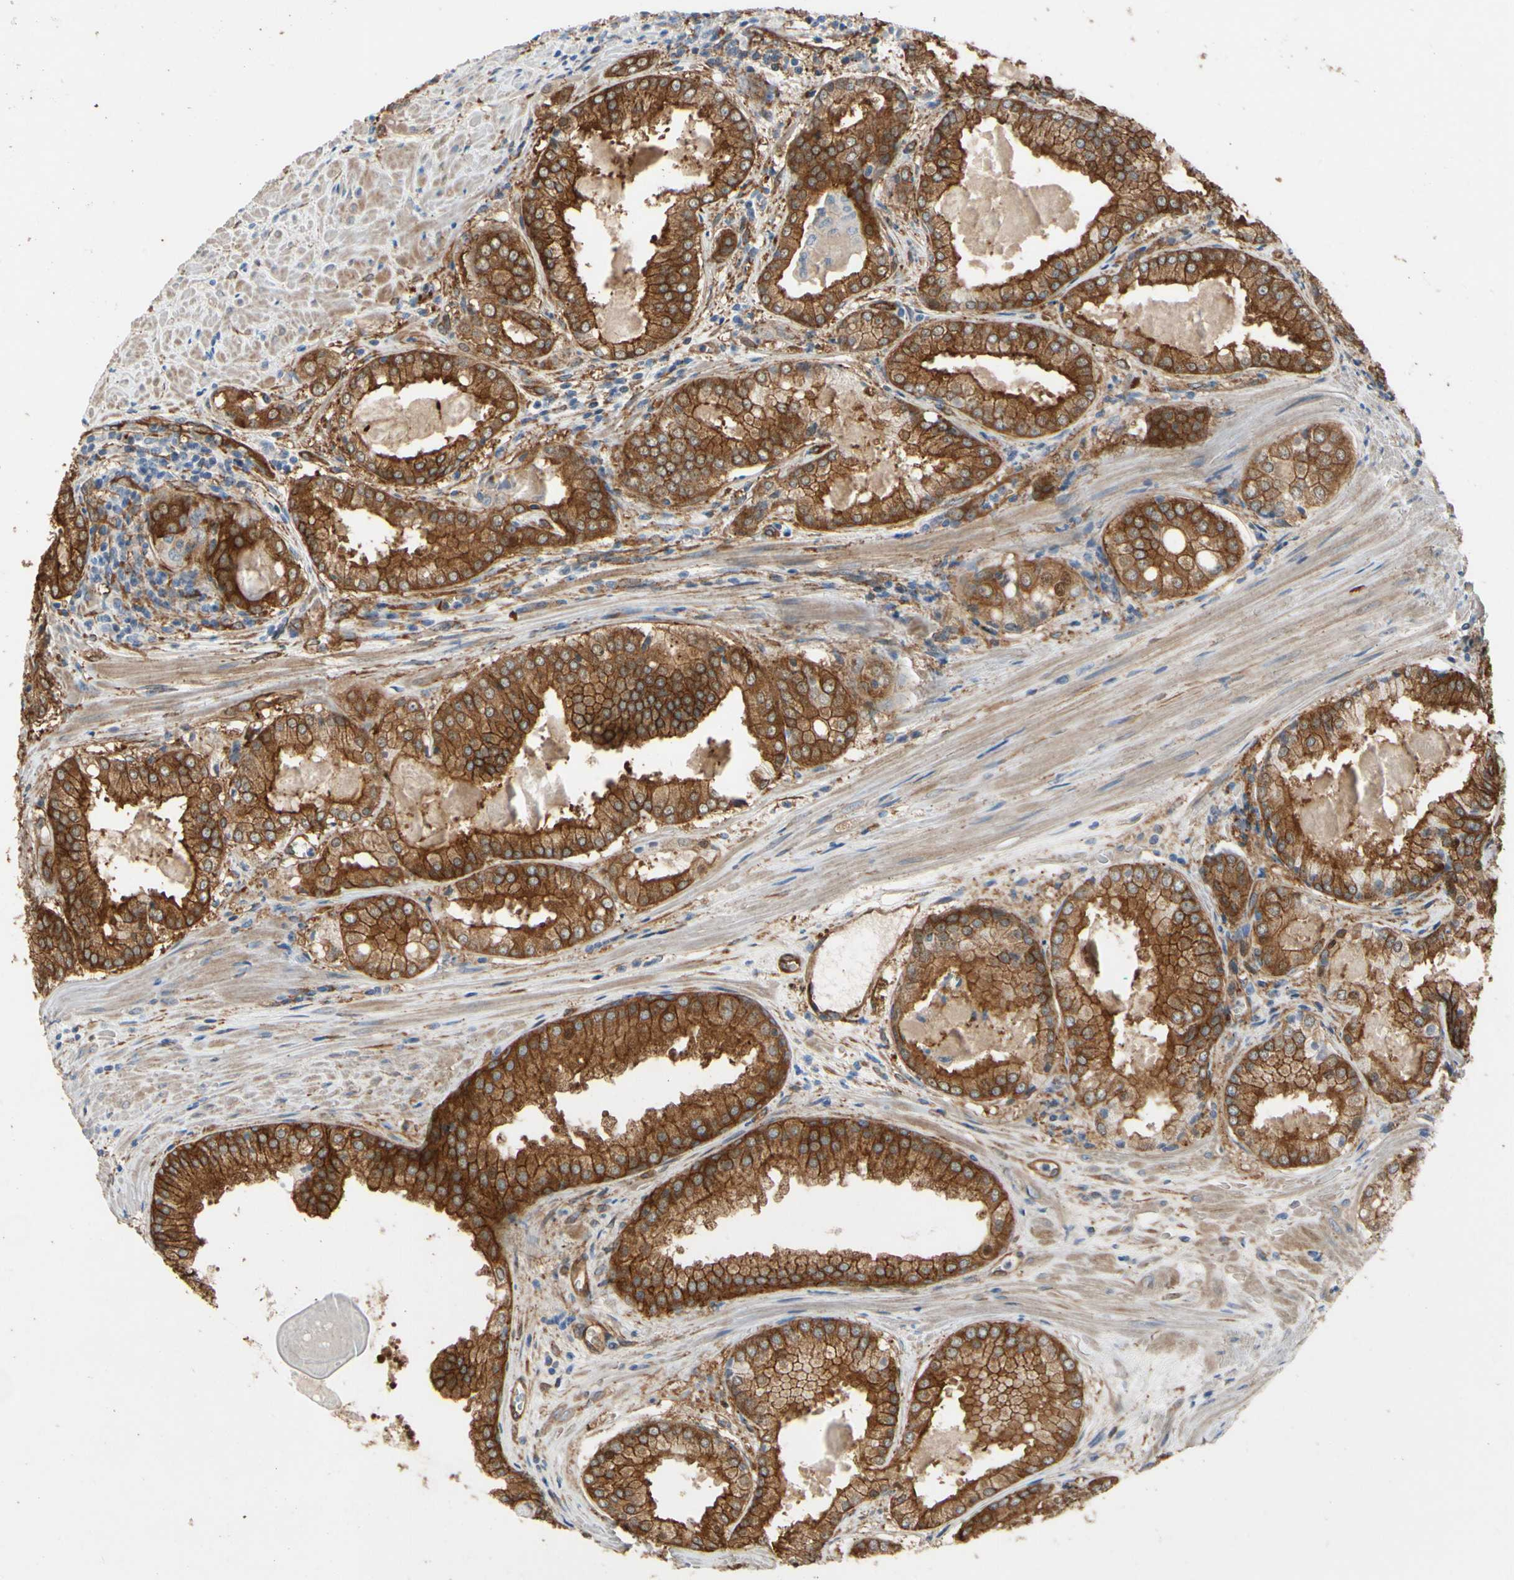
{"staining": {"intensity": "moderate", "quantity": ">75%", "location": "cytoplasmic/membranous"}, "tissue": "prostate cancer", "cell_type": "Tumor cells", "image_type": "cancer", "snomed": [{"axis": "morphology", "description": "Adenocarcinoma, Low grade"}, {"axis": "topography", "description": "Prostate"}], "caption": "Immunohistochemical staining of prostate cancer (adenocarcinoma (low-grade)) exhibits medium levels of moderate cytoplasmic/membranous expression in approximately >75% of tumor cells. The protein of interest is stained brown, and the nuclei are stained in blue (DAB (3,3'-diaminobenzidine) IHC with brightfield microscopy, high magnification).", "gene": "CTTNBP2", "patient": {"sex": "male", "age": 64}}